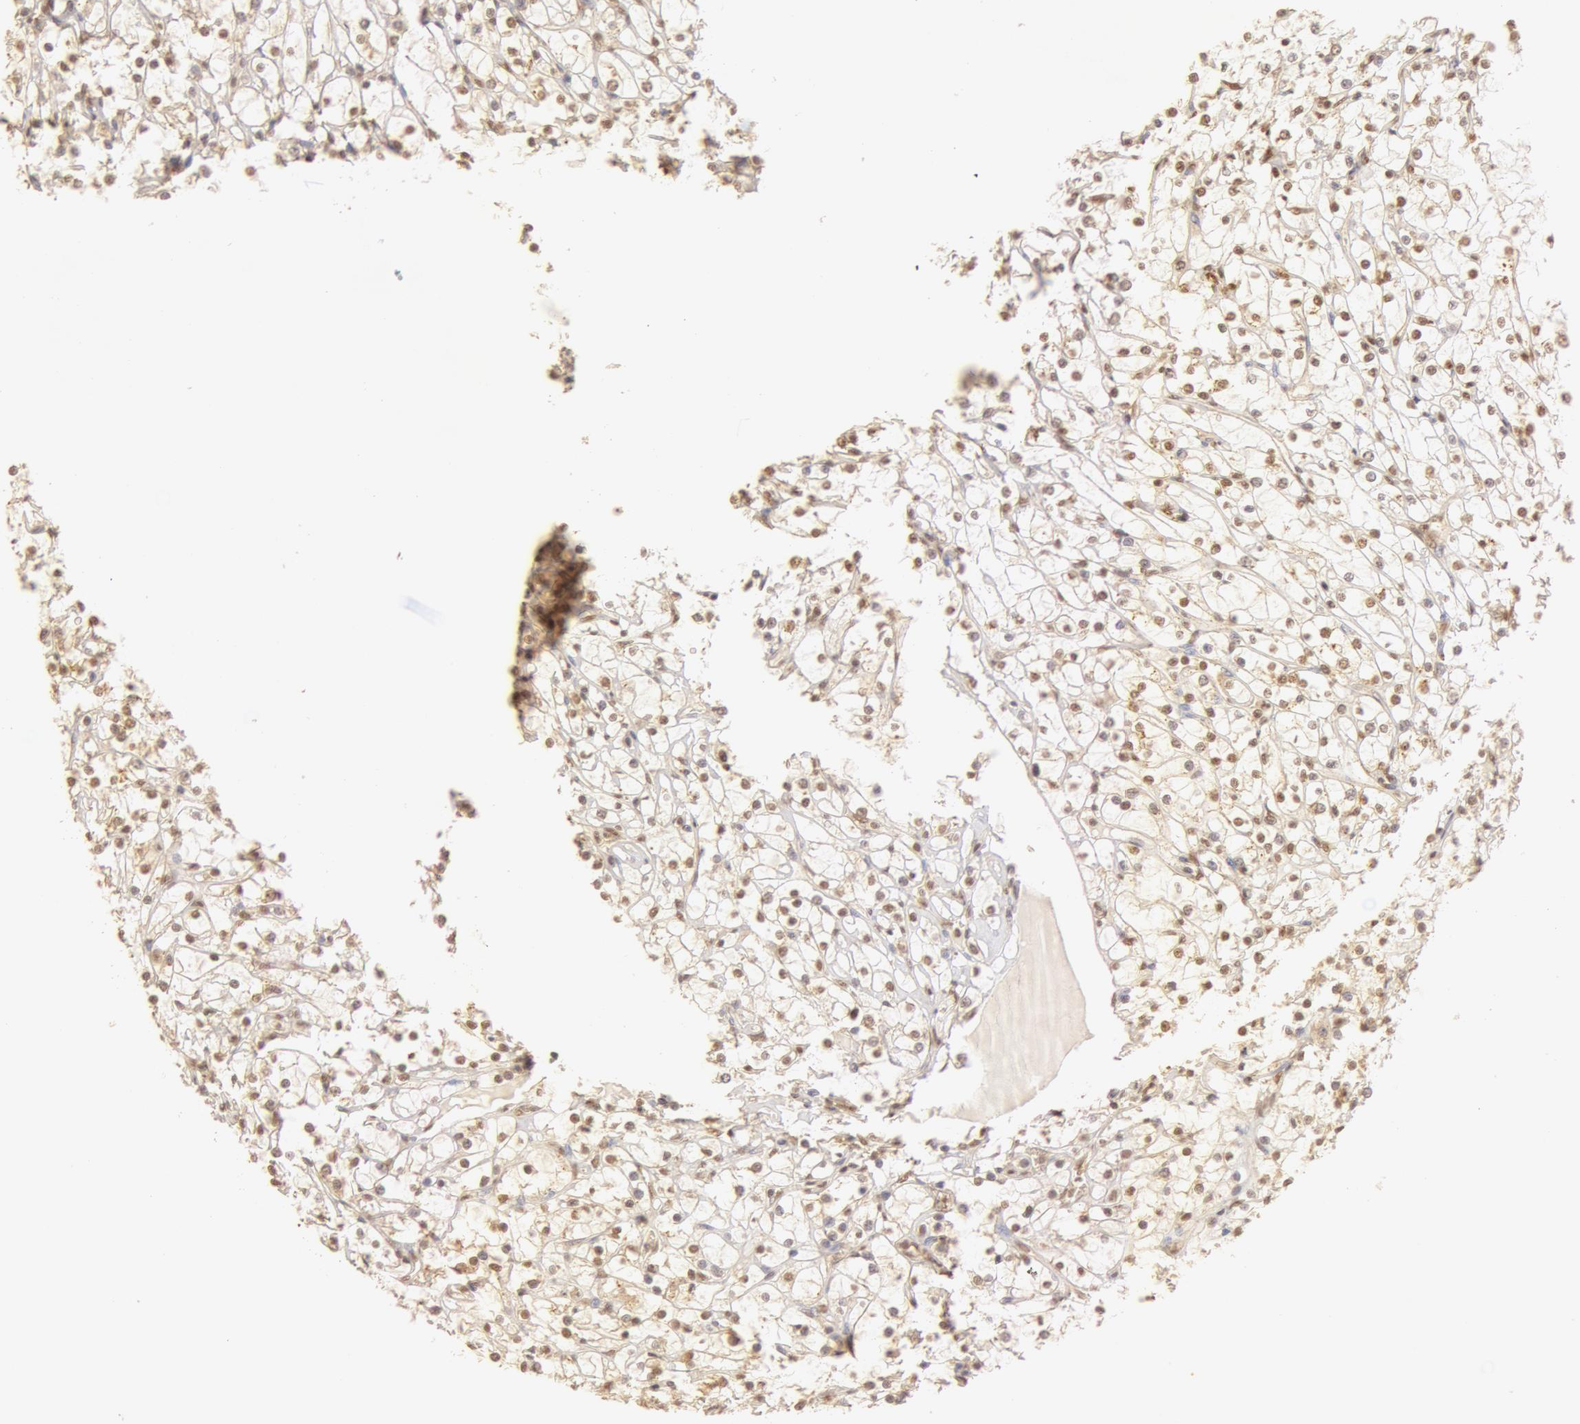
{"staining": {"intensity": "moderate", "quantity": ">75%", "location": "nuclear"}, "tissue": "renal cancer", "cell_type": "Tumor cells", "image_type": "cancer", "snomed": [{"axis": "morphology", "description": "Adenocarcinoma, NOS"}, {"axis": "topography", "description": "Kidney"}], "caption": "Immunohistochemical staining of renal adenocarcinoma demonstrates medium levels of moderate nuclear protein staining in about >75% of tumor cells.", "gene": "SNRNP70", "patient": {"sex": "female", "age": 73}}